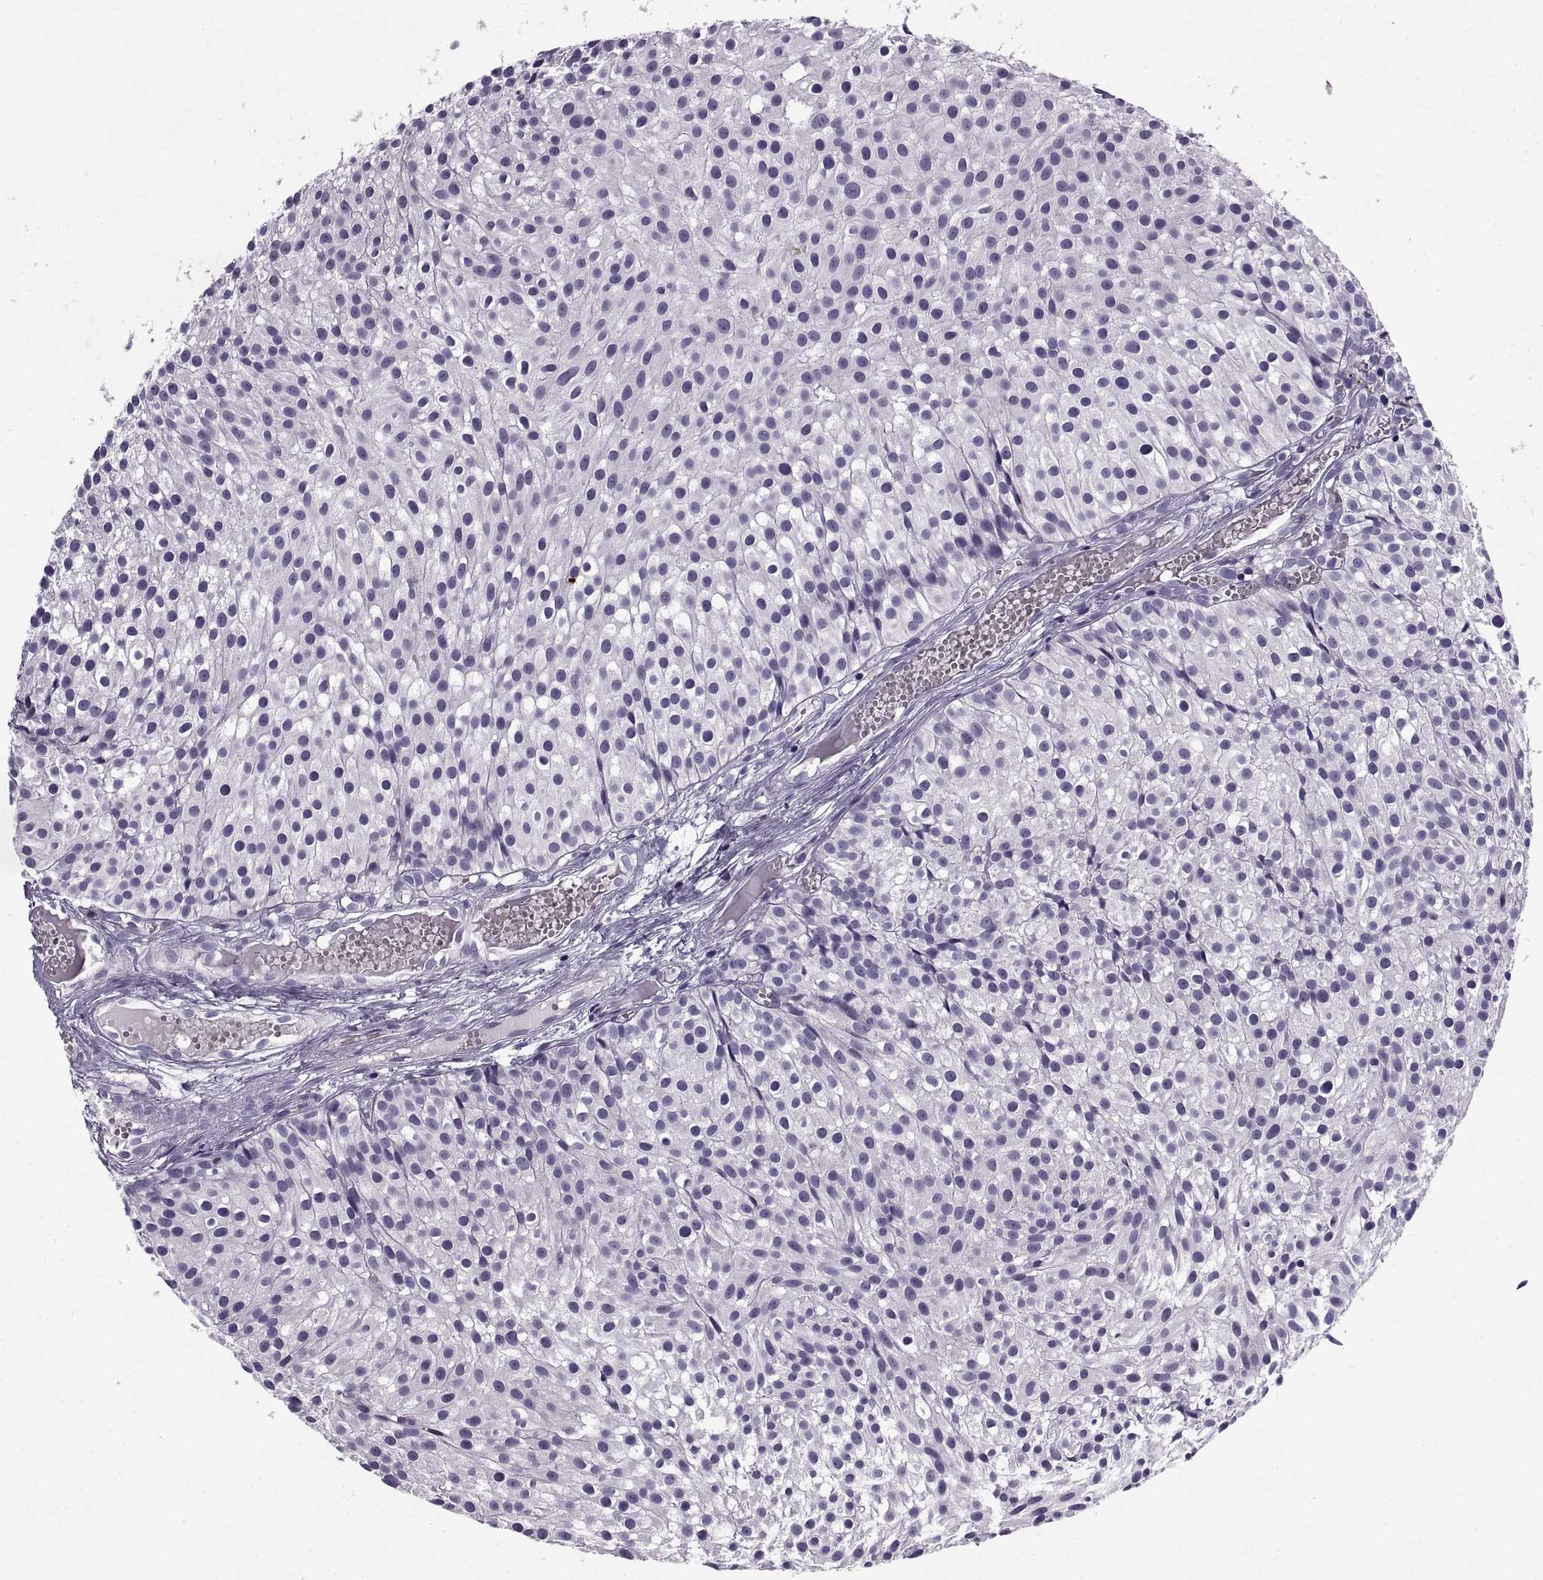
{"staining": {"intensity": "negative", "quantity": "none", "location": "none"}, "tissue": "urothelial cancer", "cell_type": "Tumor cells", "image_type": "cancer", "snomed": [{"axis": "morphology", "description": "Urothelial carcinoma, Low grade"}, {"axis": "topography", "description": "Urinary bladder"}], "caption": "The immunohistochemistry histopathology image has no significant positivity in tumor cells of urothelial cancer tissue.", "gene": "CALCR", "patient": {"sex": "male", "age": 63}}